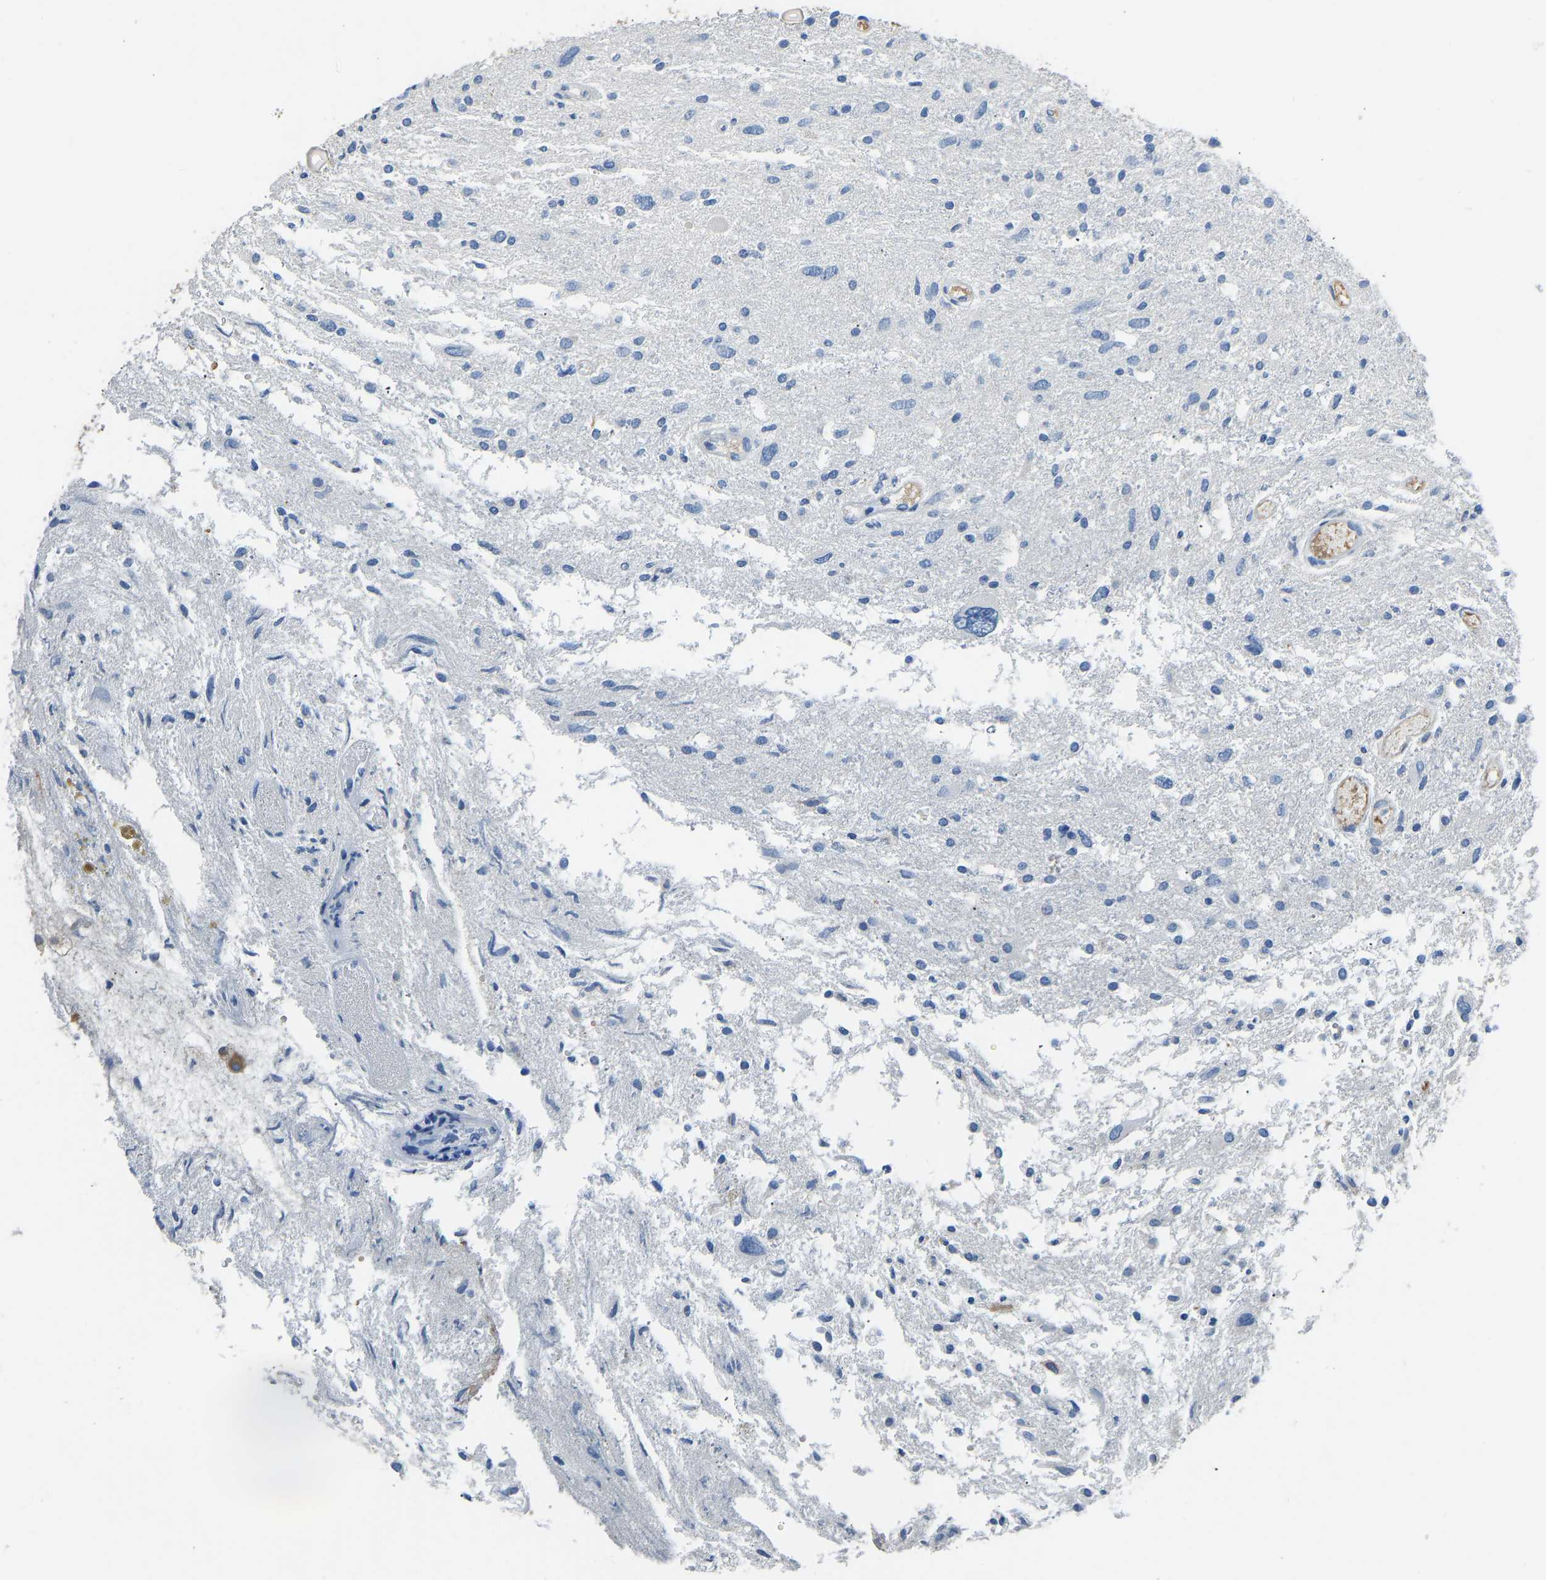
{"staining": {"intensity": "negative", "quantity": "none", "location": "none"}, "tissue": "glioma", "cell_type": "Tumor cells", "image_type": "cancer", "snomed": [{"axis": "morphology", "description": "Glioma, malignant, High grade"}, {"axis": "topography", "description": "Brain"}], "caption": "Protein analysis of malignant high-grade glioma demonstrates no significant expression in tumor cells.", "gene": "RBP1", "patient": {"sex": "female", "age": 59}}